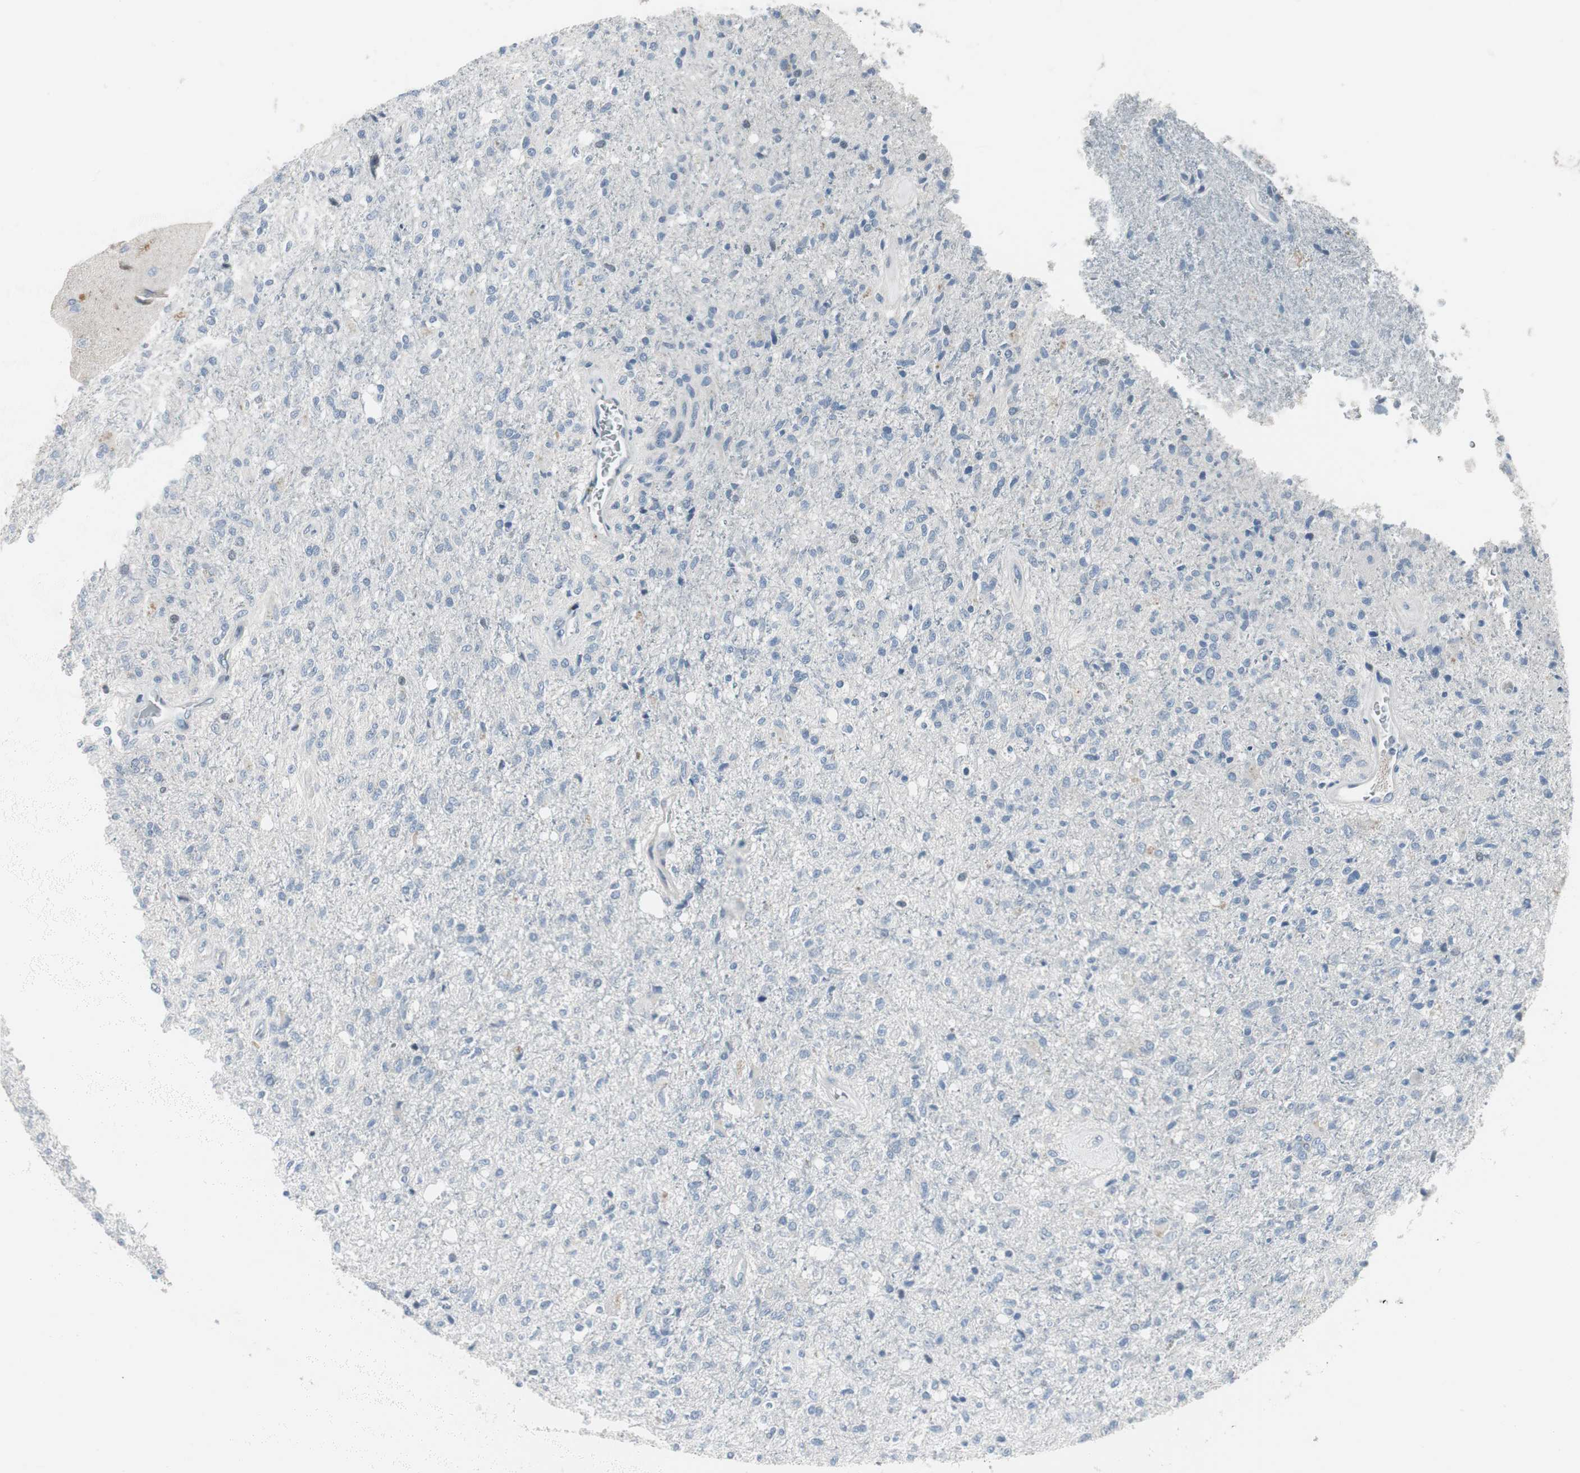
{"staining": {"intensity": "negative", "quantity": "none", "location": "none"}, "tissue": "glioma", "cell_type": "Tumor cells", "image_type": "cancer", "snomed": [{"axis": "morphology", "description": "Normal tissue, NOS"}, {"axis": "morphology", "description": "Glioma, malignant, High grade"}, {"axis": "topography", "description": "Cerebral cortex"}], "caption": "Immunohistochemistry photomicrograph of human high-grade glioma (malignant) stained for a protein (brown), which shows no staining in tumor cells. The staining is performed using DAB brown chromogen with nuclei counter-stained in using hematoxylin.", "gene": "PIGR", "patient": {"sex": "male", "age": 77}}